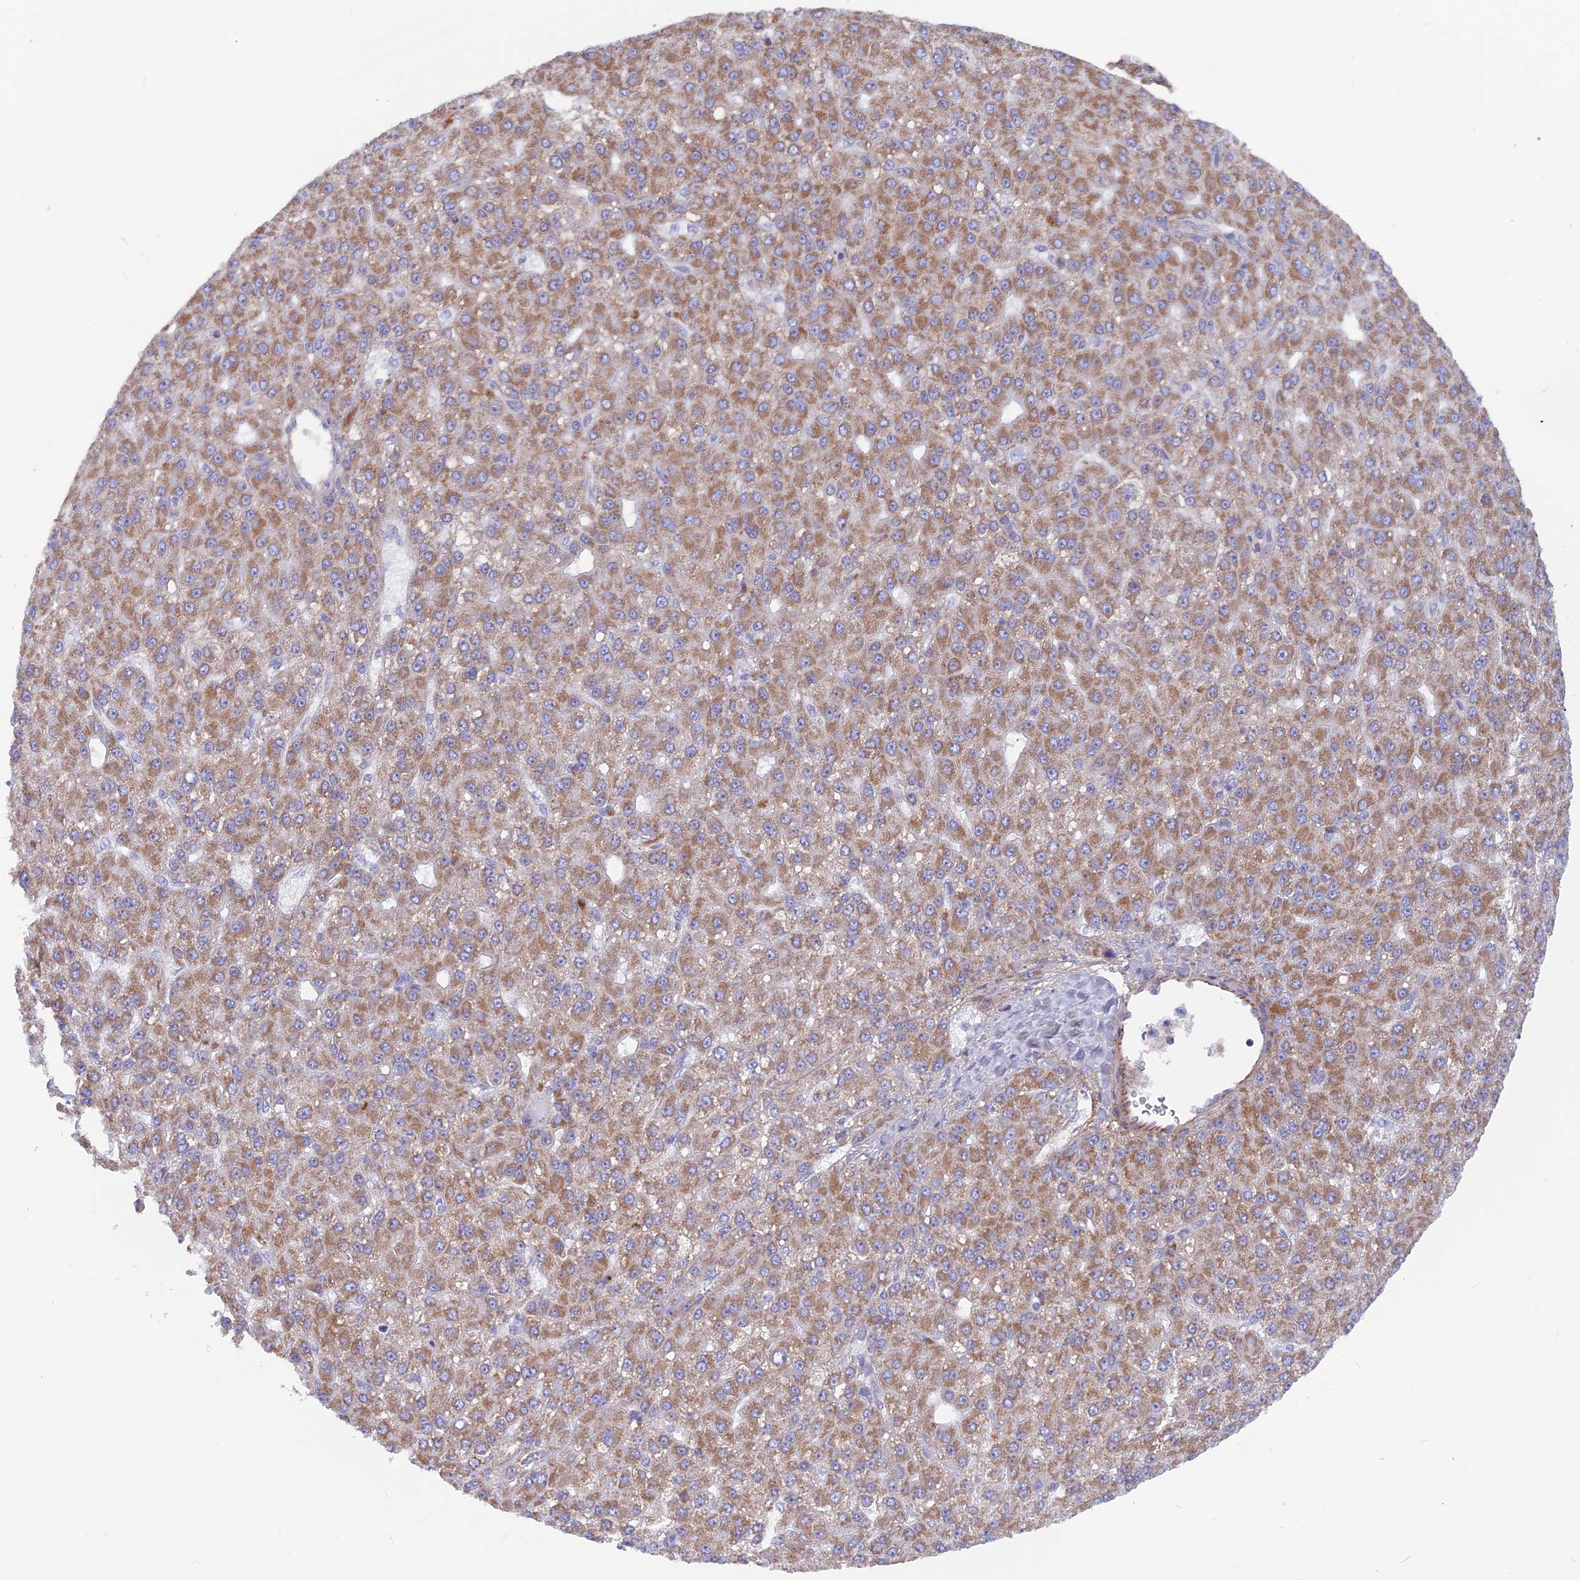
{"staining": {"intensity": "moderate", "quantity": ">75%", "location": "cytoplasmic/membranous"}, "tissue": "liver cancer", "cell_type": "Tumor cells", "image_type": "cancer", "snomed": [{"axis": "morphology", "description": "Carcinoma, Hepatocellular, NOS"}, {"axis": "topography", "description": "Liver"}], "caption": "Protein staining of hepatocellular carcinoma (liver) tissue exhibits moderate cytoplasmic/membranous expression in about >75% of tumor cells. The protein of interest is shown in brown color, while the nuclei are stained blue.", "gene": "PLAC9", "patient": {"sex": "male", "age": 67}}